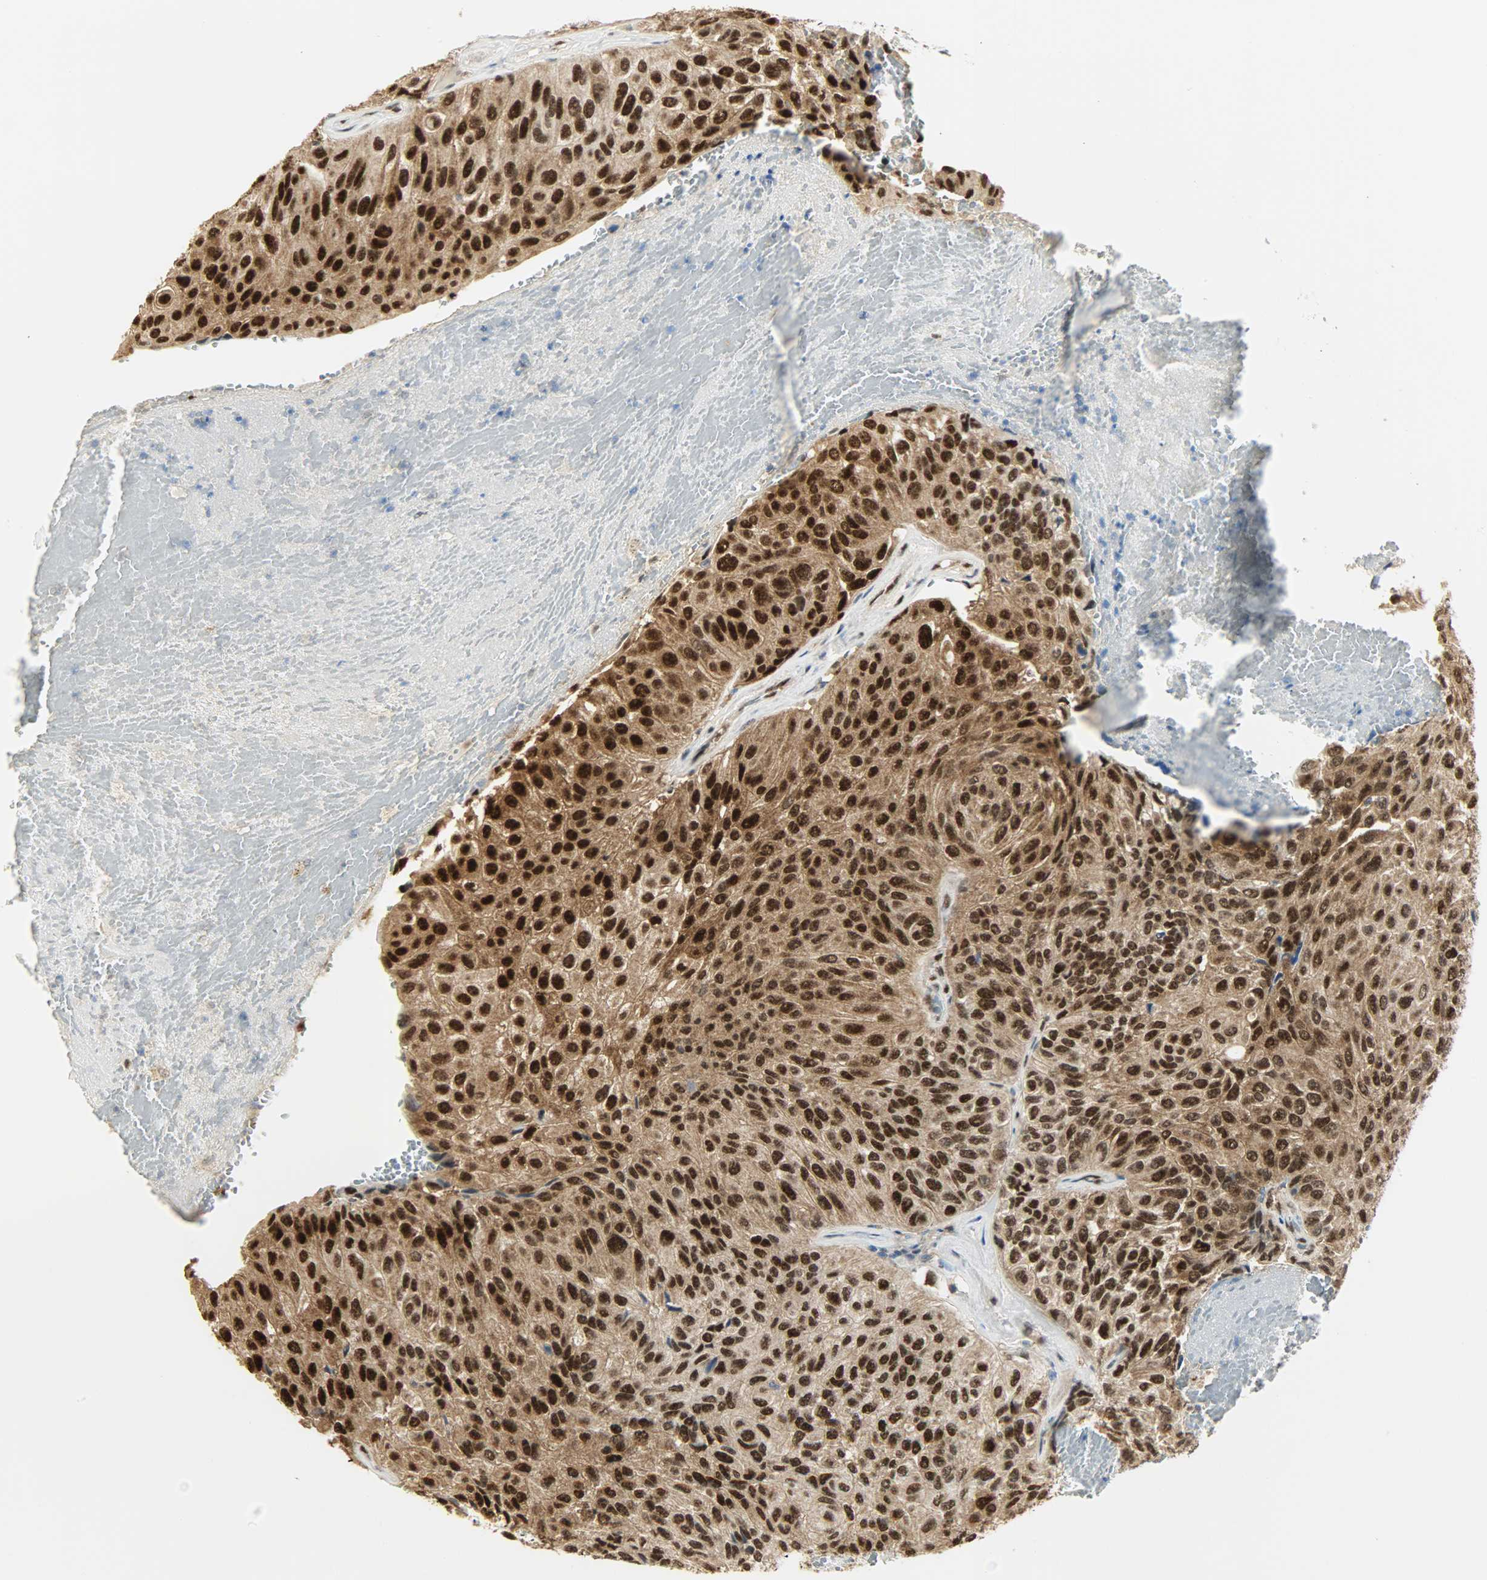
{"staining": {"intensity": "strong", "quantity": ">75%", "location": "nuclear"}, "tissue": "urothelial cancer", "cell_type": "Tumor cells", "image_type": "cancer", "snomed": [{"axis": "morphology", "description": "Urothelial carcinoma, High grade"}, {"axis": "topography", "description": "Urinary bladder"}], "caption": "Urothelial cancer stained with immunohistochemistry demonstrates strong nuclear expression in about >75% of tumor cells. (DAB = brown stain, brightfield microscopy at high magnification).", "gene": "NPEPL1", "patient": {"sex": "male", "age": 66}}